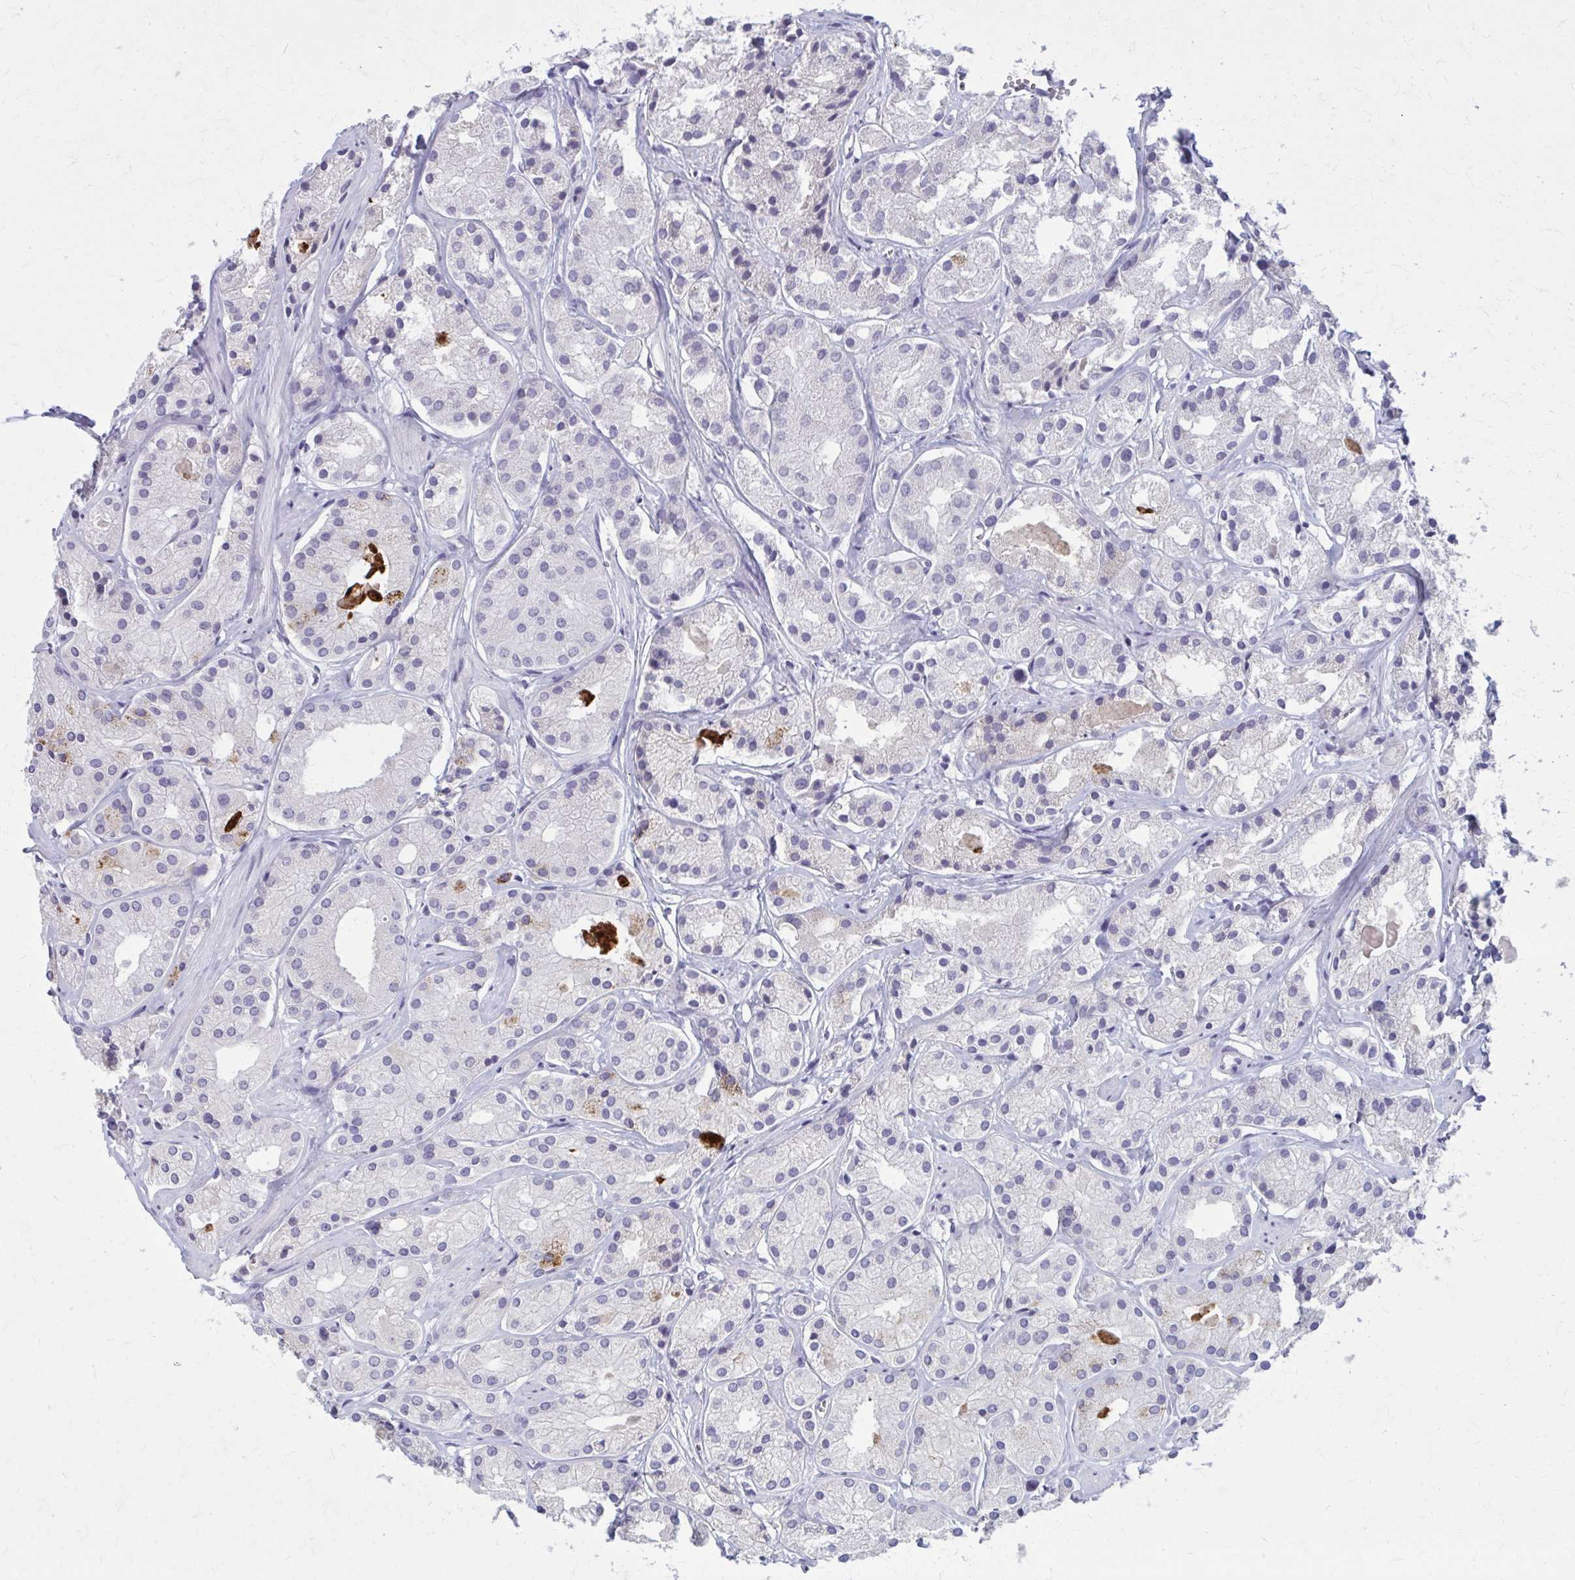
{"staining": {"intensity": "negative", "quantity": "none", "location": "none"}, "tissue": "prostate cancer", "cell_type": "Tumor cells", "image_type": "cancer", "snomed": [{"axis": "morphology", "description": "Adenocarcinoma, Low grade"}, {"axis": "topography", "description": "Prostate"}], "caption": "The histopathology image reveals no staining of tumor cells in low-grade adenocarcinoma (prostate).", "gene": "OR4A47", "patient": {"sex": "male", "age": 69}}